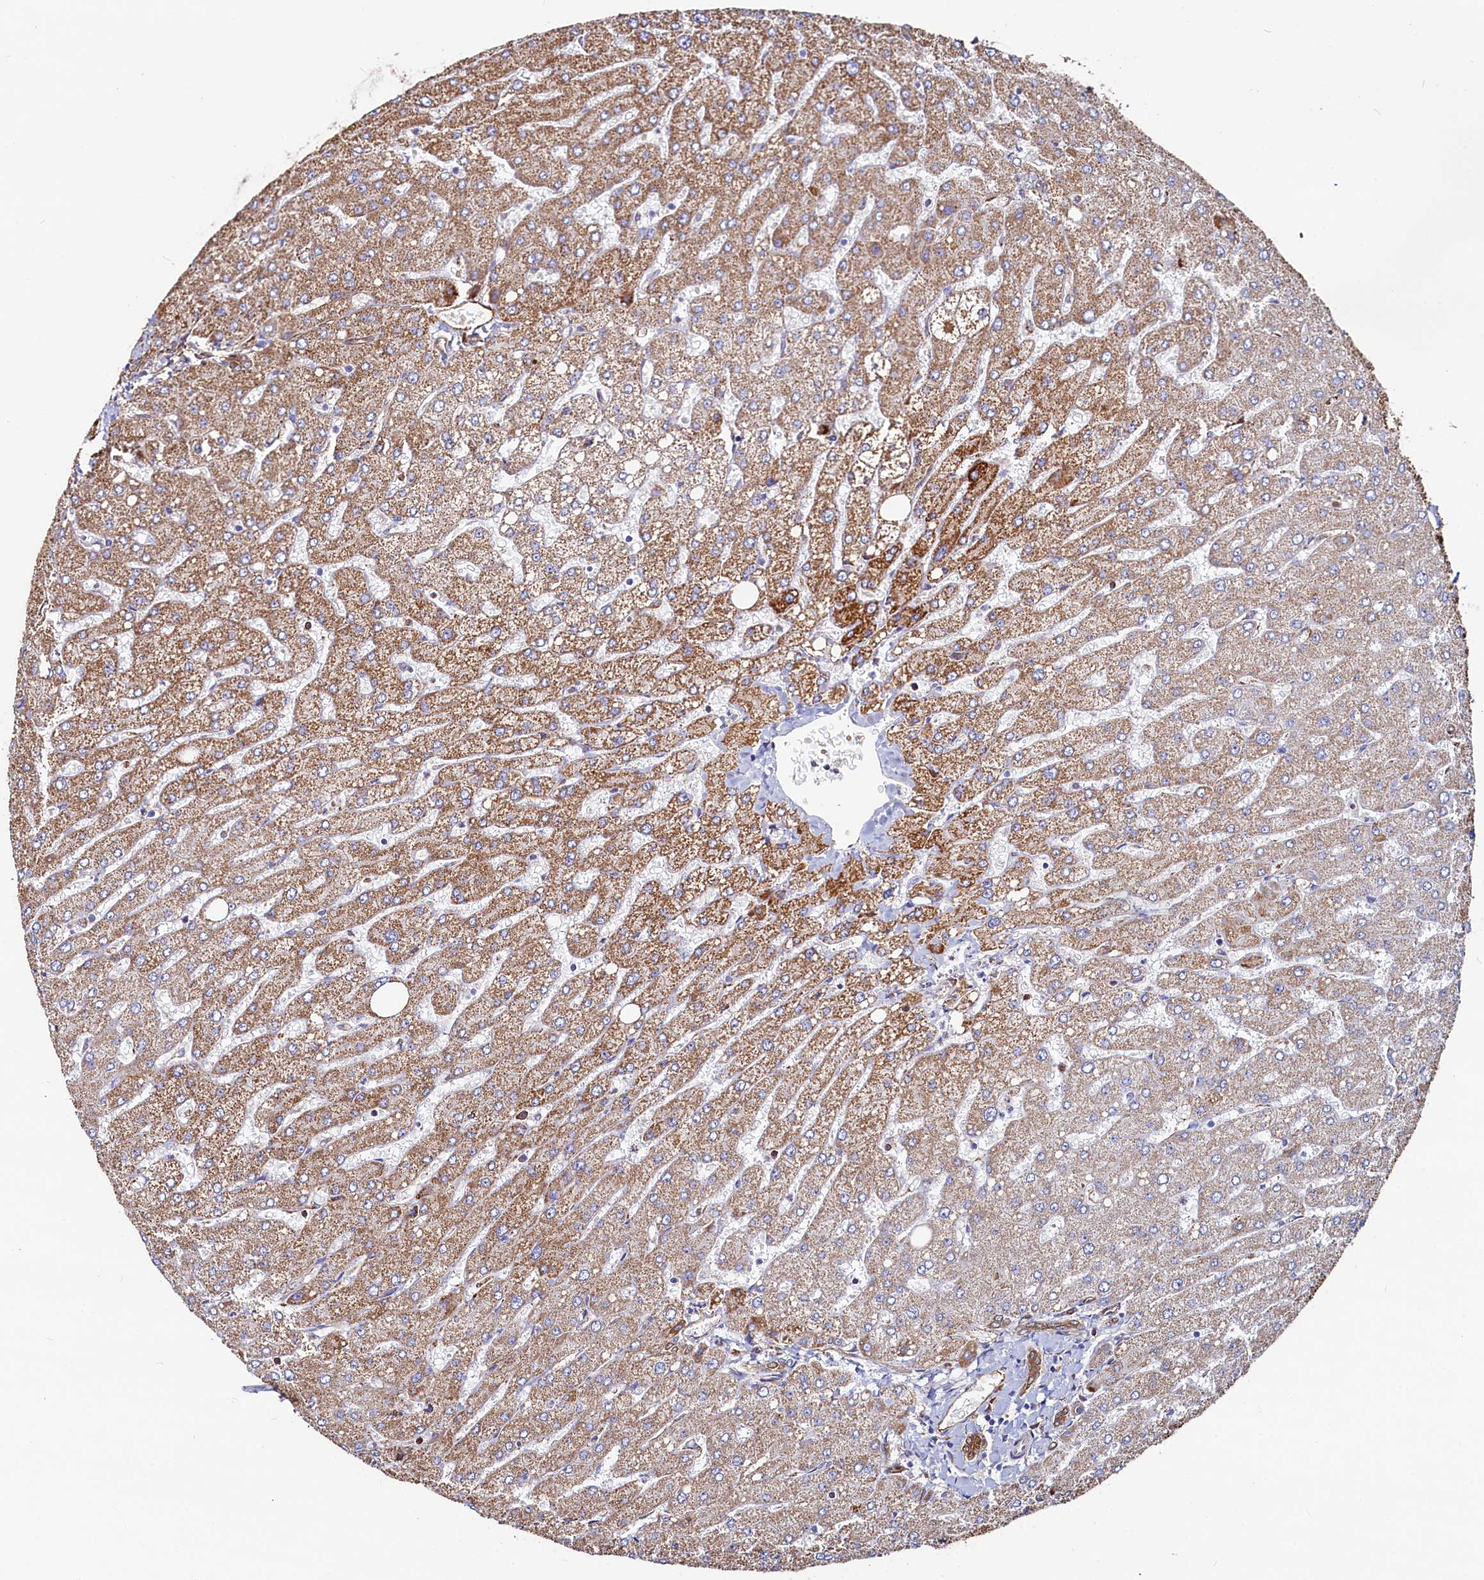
{"staining": {"intensity": "moderate", "quantity": ">75%", "location": "cytoplasmic/membranous"}, "tissue": "liver", "cell_type": "Cholangiocytes", "image_type": "normal", "snomed": [{"axis": "morphology", "description": "Normal tissue, NOS"}, {"axis": "topography", "description": "Liver"}], "caption": "Immunohistochemical staining of benign human liver exhibits medium levels of moderate cytoplasmic/membranous positivity in approximately >75% of cholangiocytes.", "gene": "ASTE1", "patient": {"sex": "male", "age": 55}}